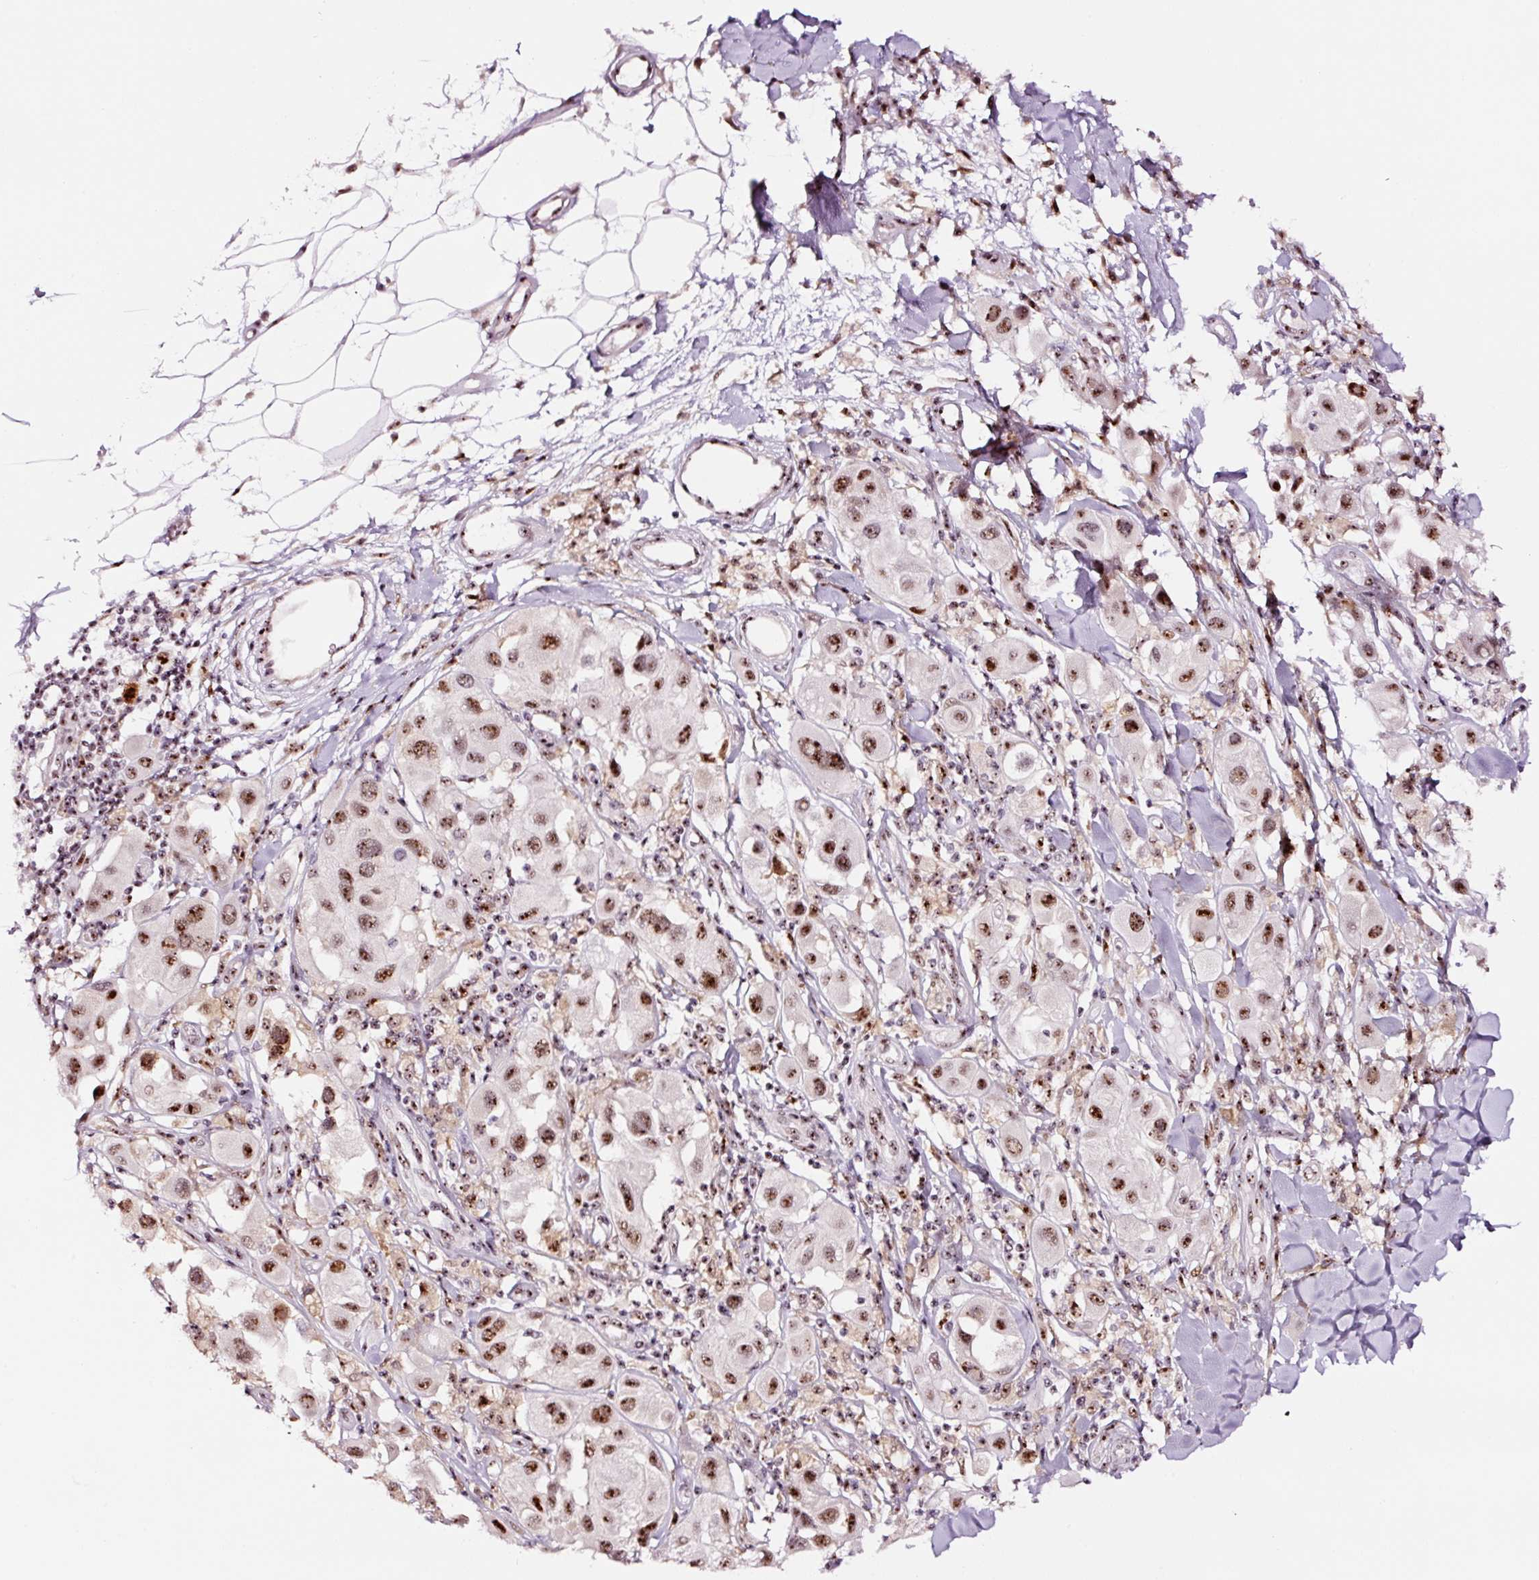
{"staining": {"intensity": "moderate", "quantity": ">75%", "location": "nuclear"}, "tissue": "melanoma", "cell_type": "Tumor cells", "image_type": "cancer", "snomed": [{"axis": "morphology", "description": "Malignant melanoma, Metastatic site"}, {"axis": "topography", "description": "Skin"}], "caption": "Protein expression analysis of human malignant melanoma (metastatic site) reveals moderate nuclear staining in approximately >75% of tumor cells.", "gene": "GNL3", "patient": {"sex": "male", "age": 41}}